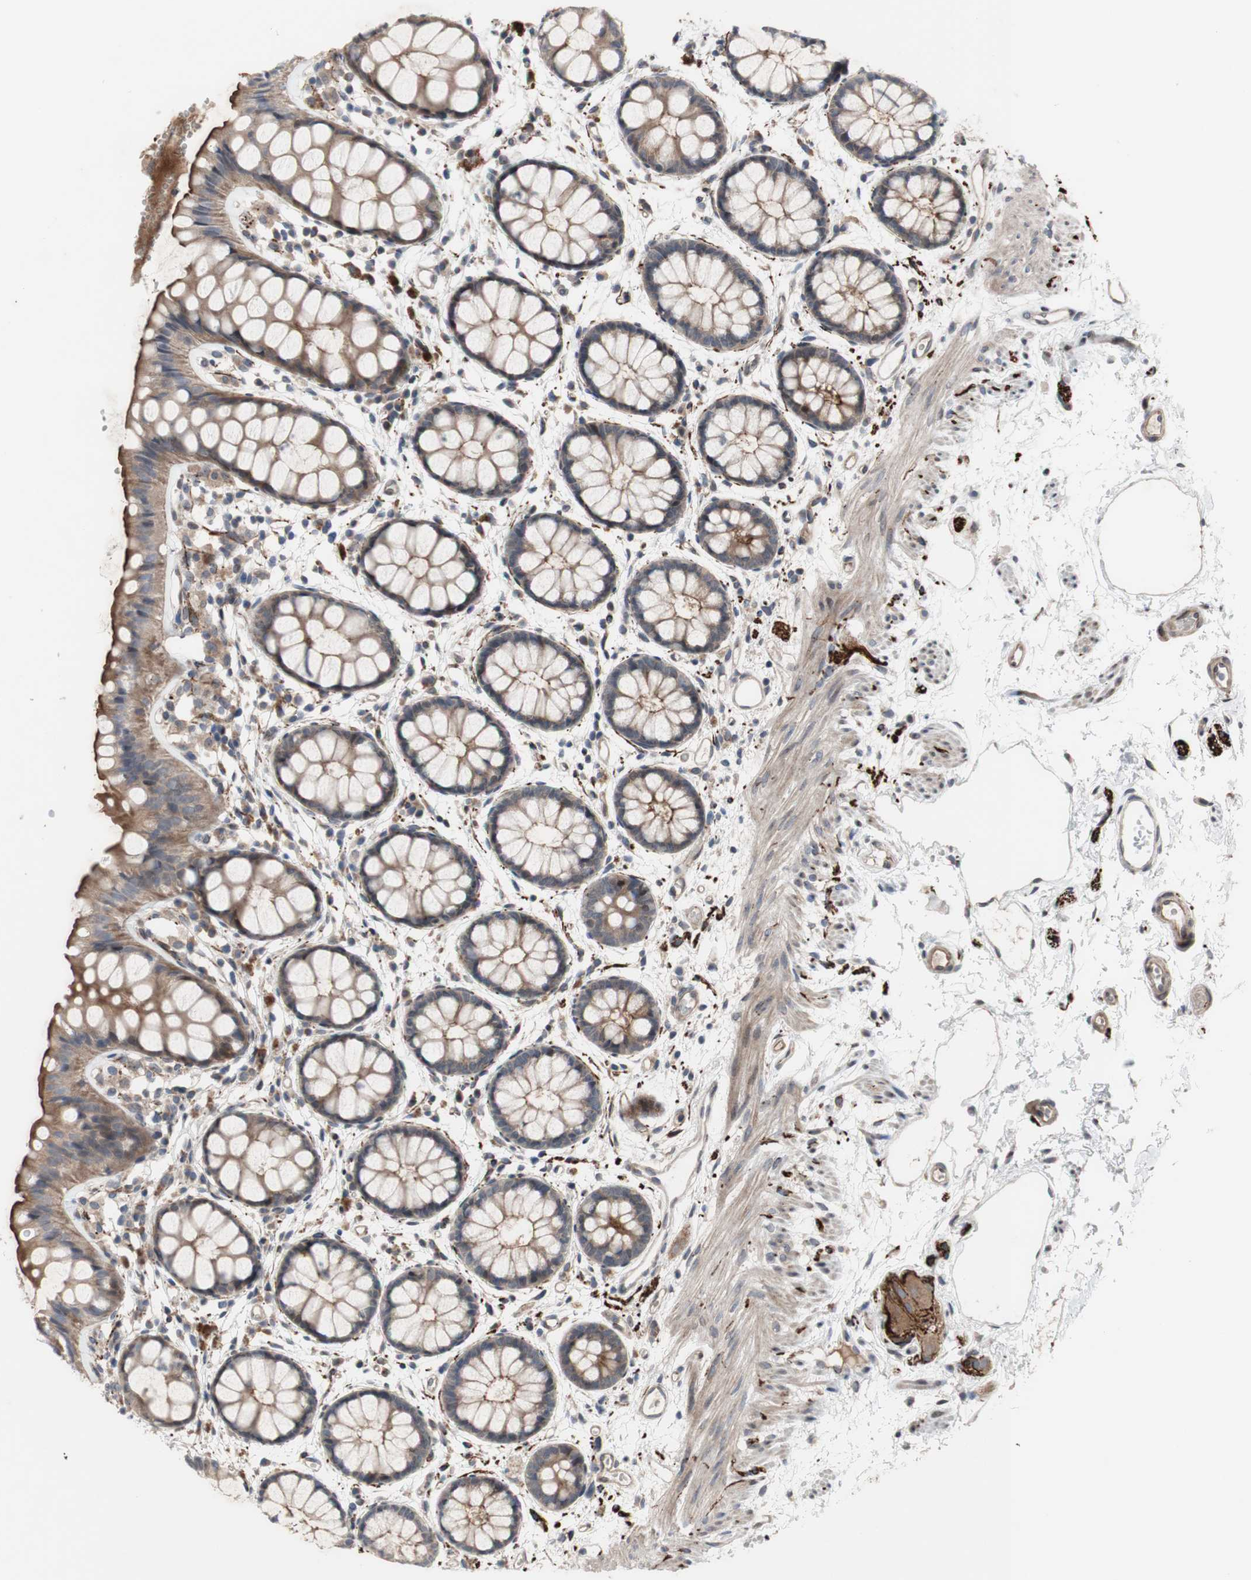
{"staining": {"intensity": "moderate", "quantity": ">75%", "location": "cytoplasmic/membranous"}, "tissue": "rectum", "cell_type": "Glandular cells", "image_type": "normal", "snomed": [{"axis": "morphology", "description": "Normal tissue, NOS"}, {"axis": "topography", "description": "Rectum"}], "caption": "This image demonstrates immunohistochemistry staining of normal human rectum, with medium moderate cytoplasmic/membranous staining in about >75% of glandular cells.", "gene": "OAZ1", "patient": {"sex": "female", "age": 66}}